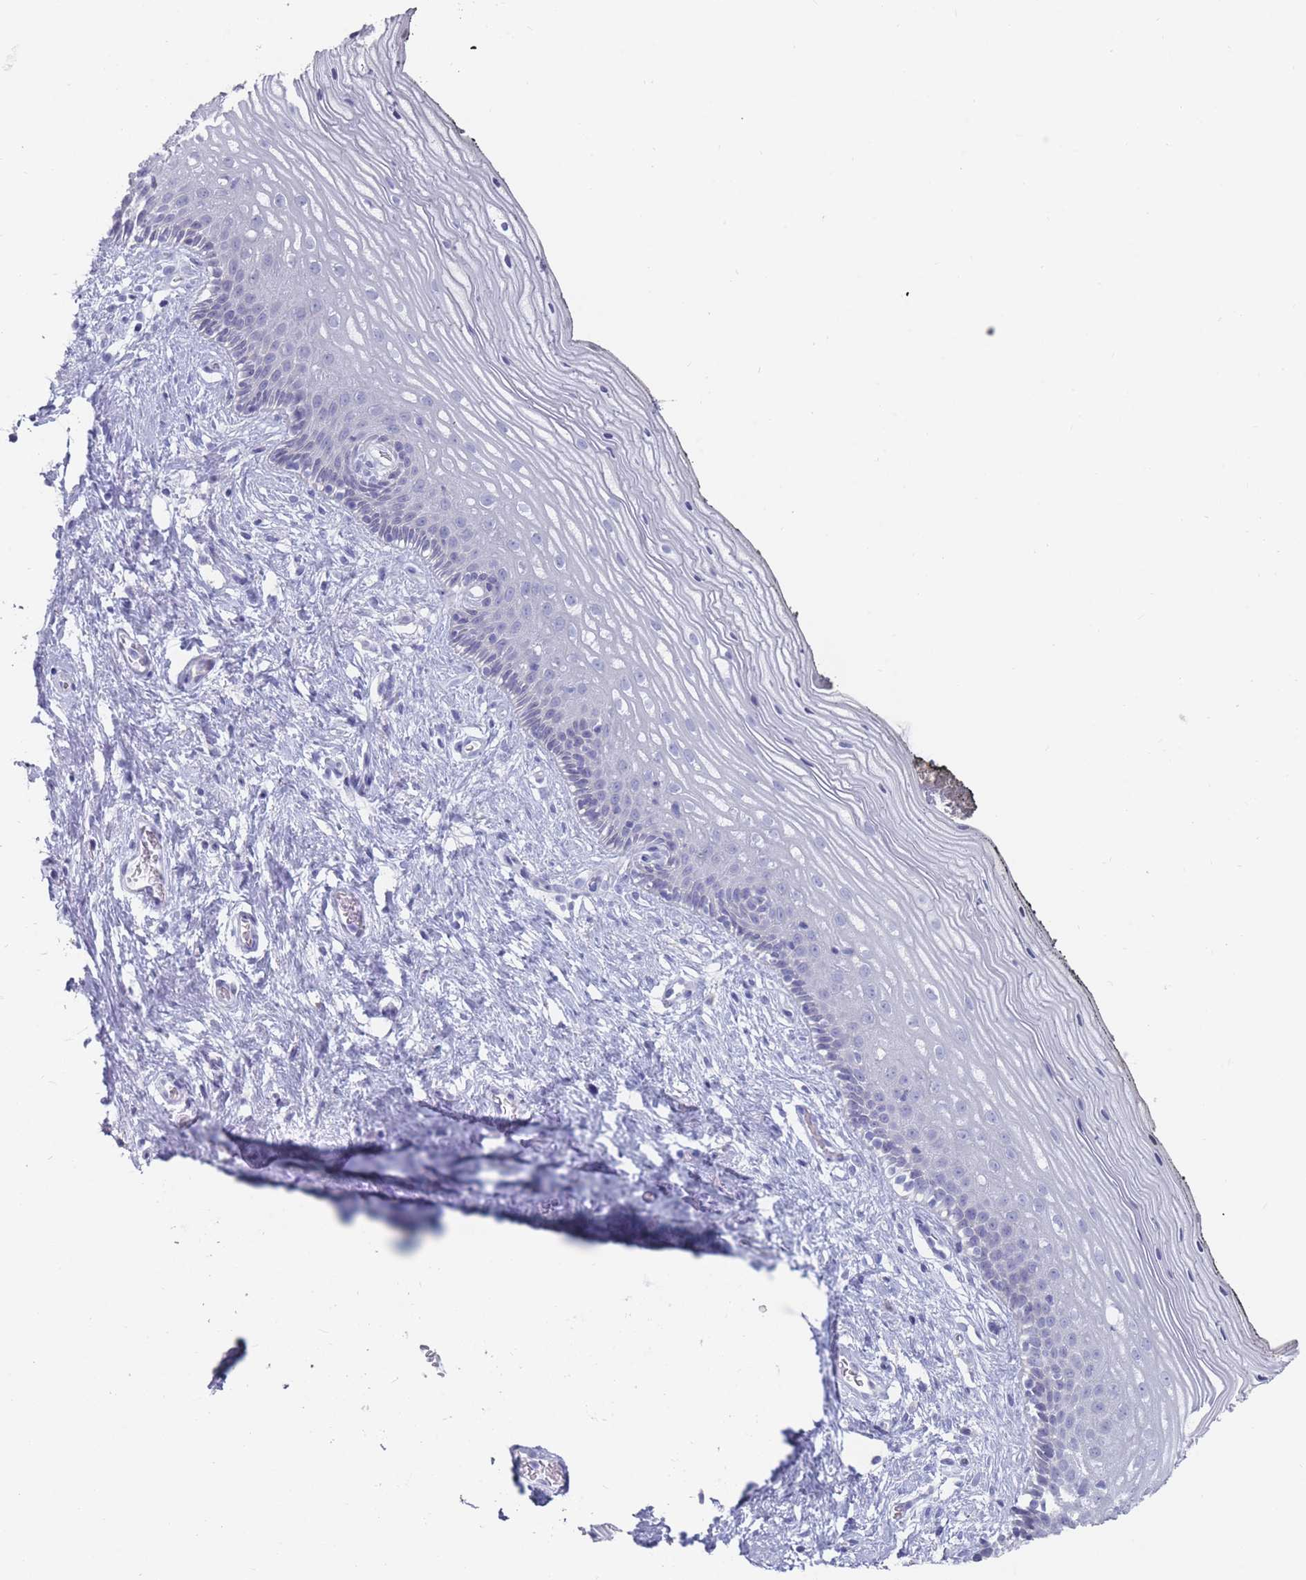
{"staining": {"intensity": "negative", "quantity": "none", "location": "none"}, "tissue": "vagina", "cell_type": "Squamous epithelial cells", "image_type": "normal", "snomed": [{"axis": "morphology", "description": "Normal tissue, NOS"}, {"axis": "topography", "description": "Vagina"}], "caption": "Human vagina stained for a protein using immunohistochemistry (IHC) reveals no staining in squamous epithelial cells.", "gene": "CYP51A1", "patient": {"sex": "female", "age": 47}}